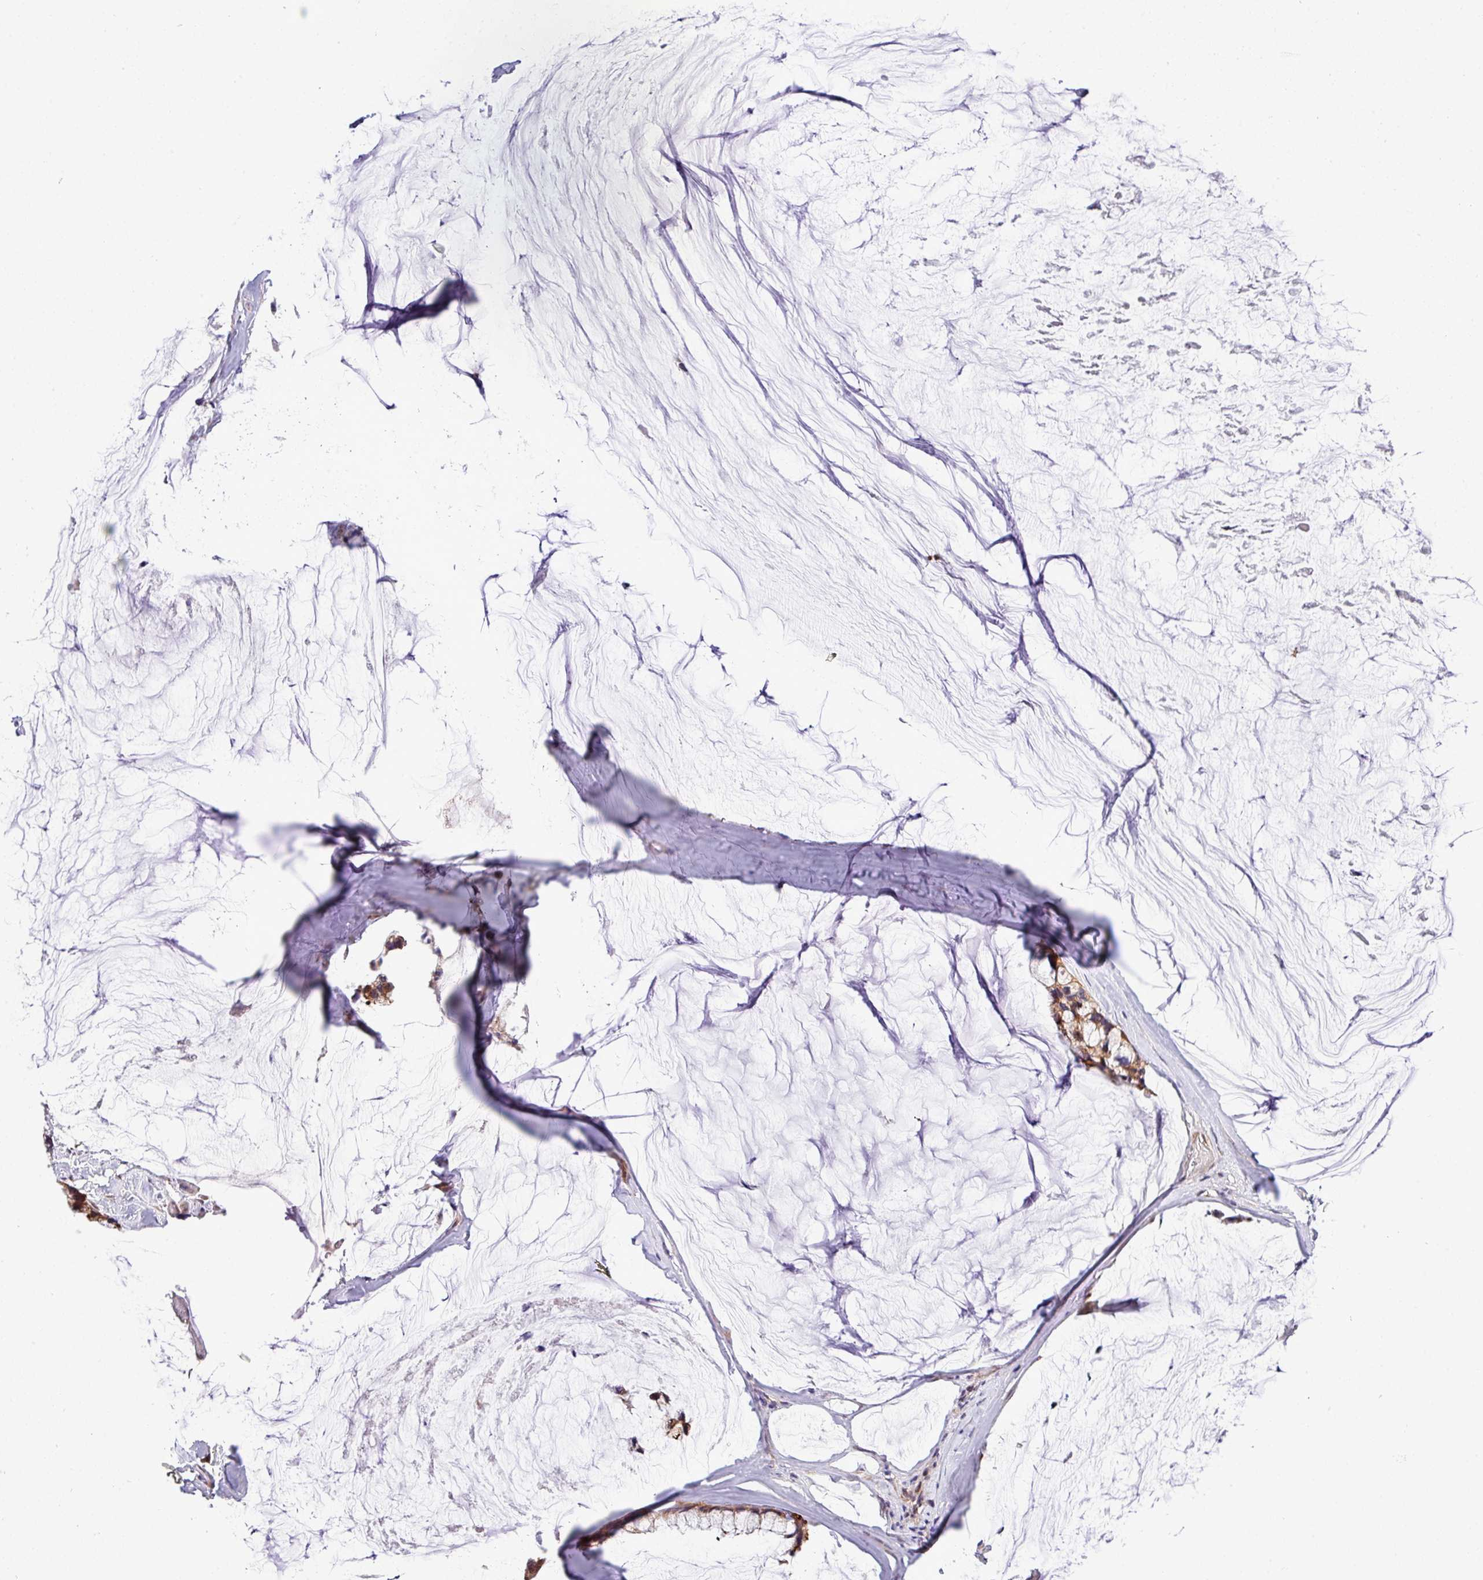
{"staining": {"intensity": "moderate", "quantity": ">75%", "location": "cytoplasmic/membranous"}, "tissue": "ovarian cancer", "cell_type": "Tumor cells", "image_type": "cancer", "snomed": [{"axis": "morphology", "description": "Cystadenocarcinoma, mucinous, NOS"}, {"axis": "topography", "description": "Ovary"}], "caption": "Immunohistochemical staining of human ovarian mucinous cystadenocarcinoma reveals medium levels of moderate cytoplasmic/membranous expression in approximately >75% of tumor cells.", "gene": "B3GNT9", "patient": {"sex": "female", "age": 39}}